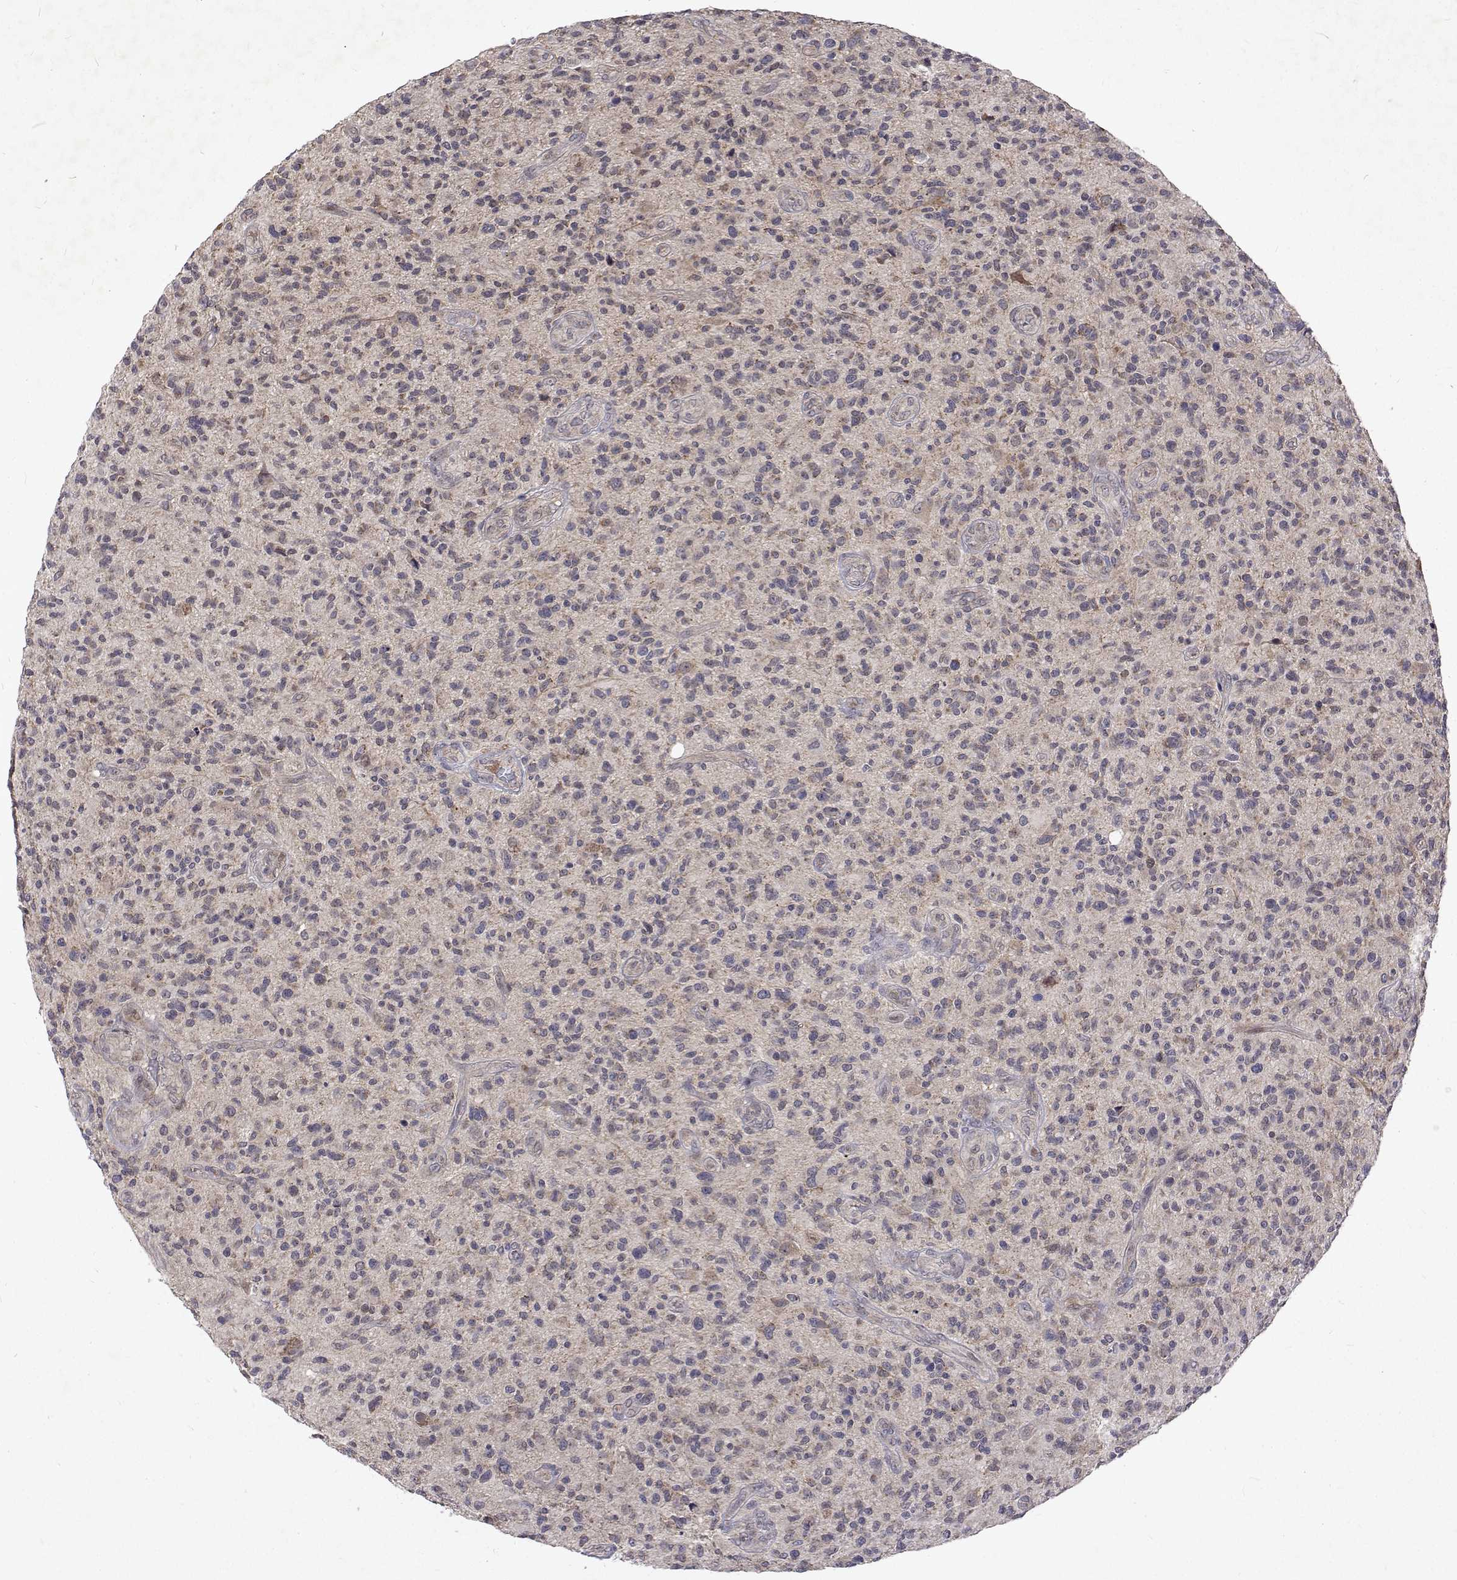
{"staining": {"intensity": "weak", "quantity": "<25%", "location": "cytoplasmic/membranous"}, "tissue": "glioma", "cell_type": "Tumor cells", "image_type": "cancer", "snomed": [{"axis": "morphology", "description": "Glioma, malignant, High grade"}, {"axis": "topography", "description": "Brain"}], "caption": "The micrograph demonstrates no significant positivity in tumor cells of malignant glioma (high-grade).", "gene": "ALKBH8", "patient": {"sex": "male", "age": 47}}